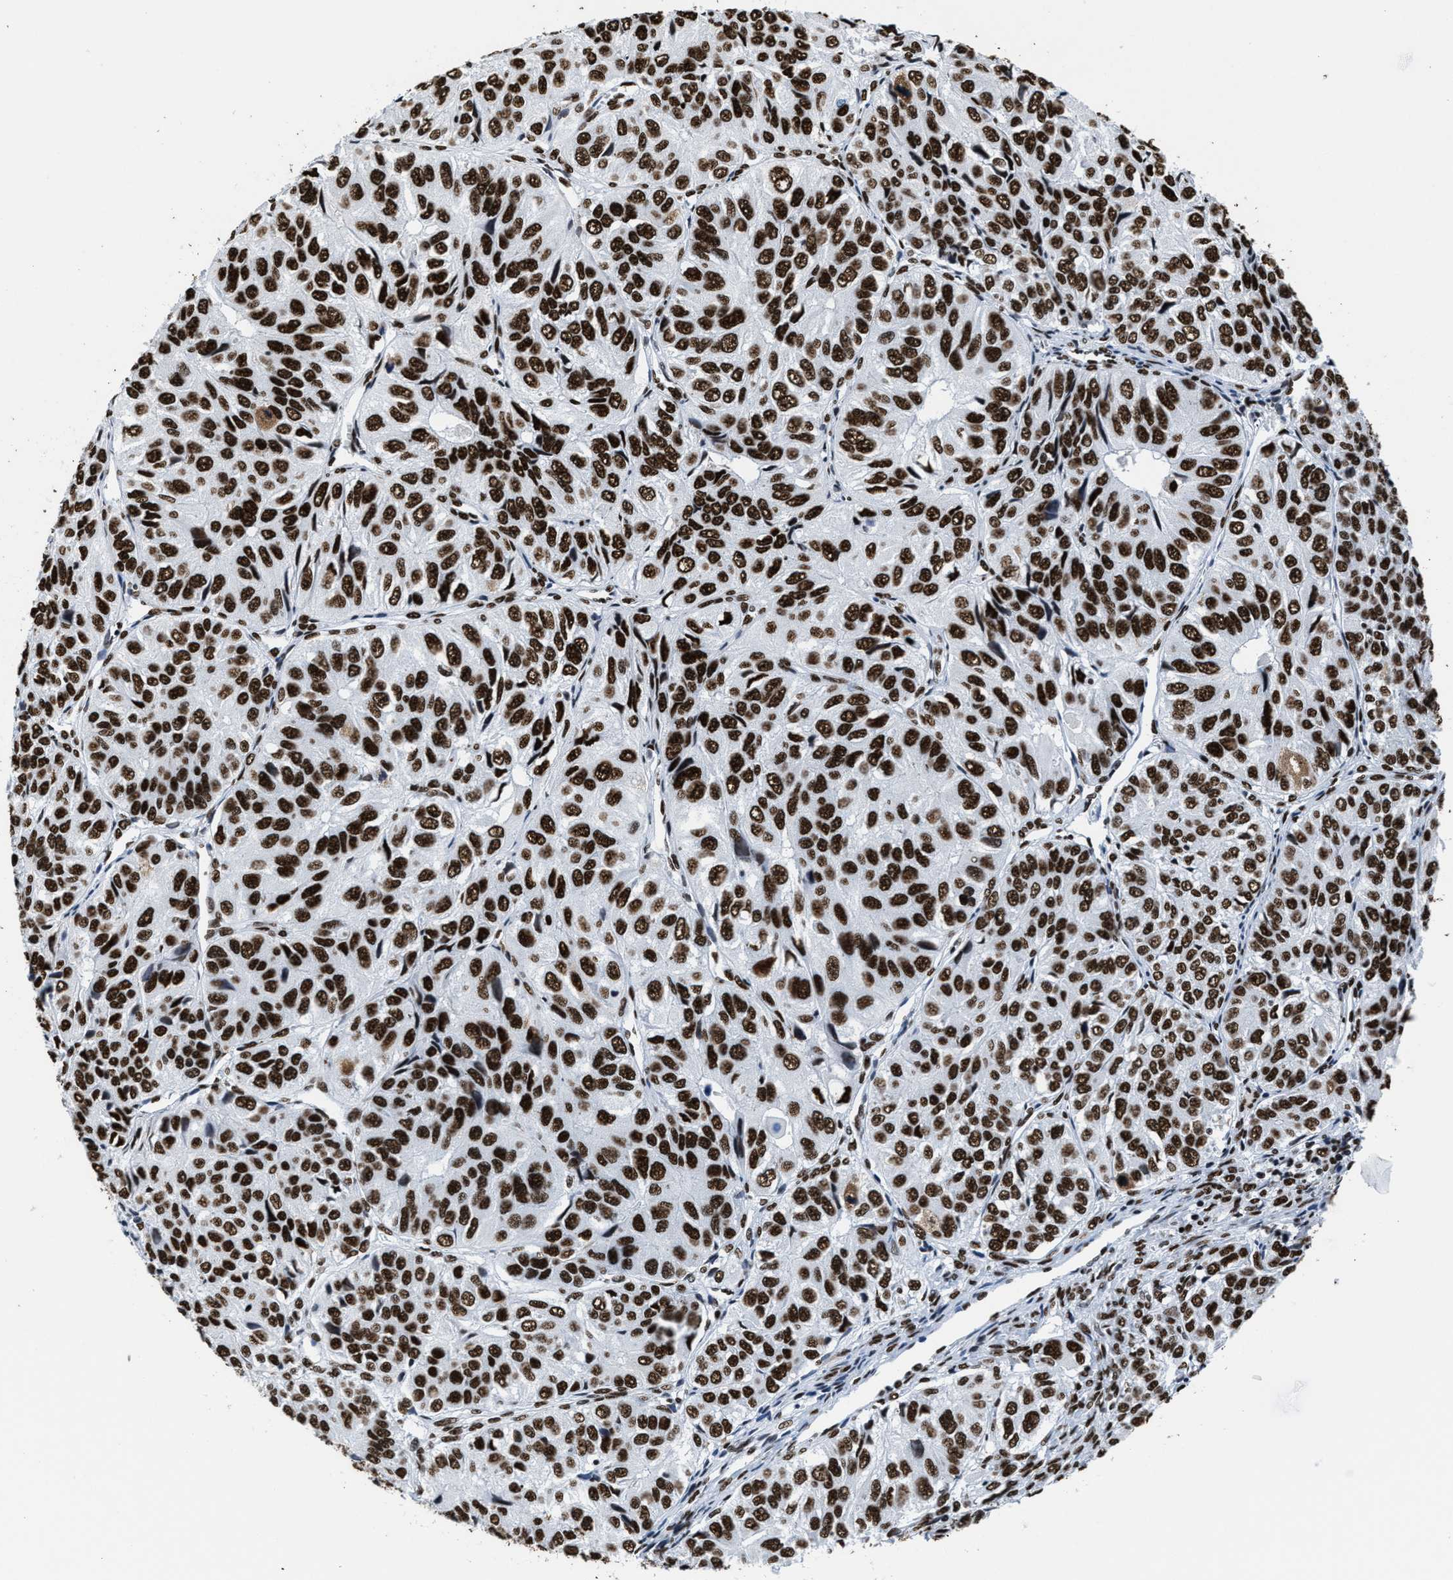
{"staining": {"intensity": "strong", "quantity": ">75%", "location": "nuclear"}, "tissue": "ovarian cancer", "cell_type": "Tumor cells", "image_type": "cancer", "snomed": [{"axis": "morphology", "description": "Carcinoma, endometroid"}, {"axis": "topography", "description": "Ovary"}], "caption": "Immunohistochemistry (IHC) histopathology image of human ovarian cancer (endometroid carcinoma) stained for a protein (brown), which demonstrates high levels of strong nuclear staining in approximately >75% of tumor cells.", "gene": "SMARCC2", "patient": {"sex": "female", "age": 51}}